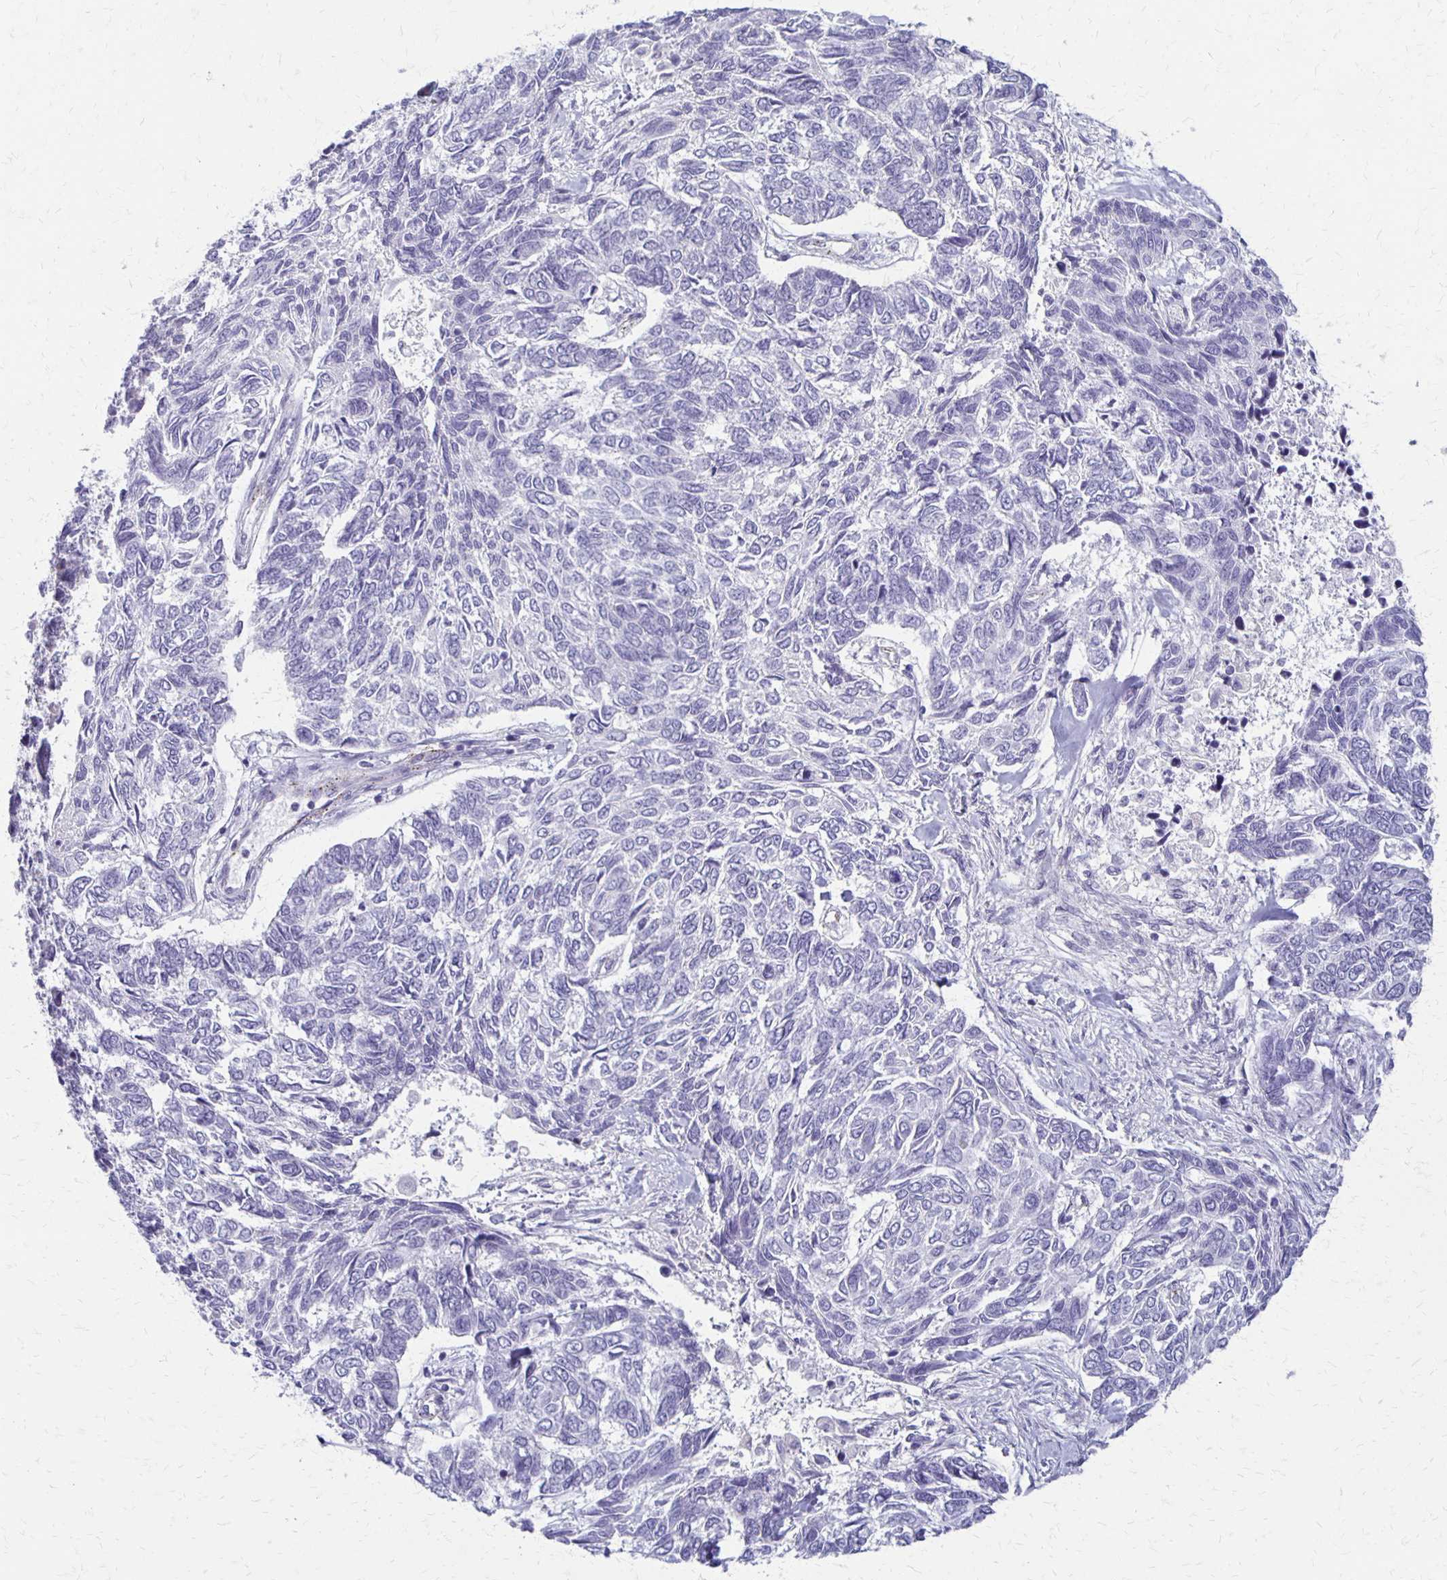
{"staining": {"intensity": "negative", "quantity": "none", "location": "none"}, "tissue": "skin cancer", "cell_type": "Tumor cells", "image_type": "cancer", "snomed": [{"axis": "morphology", "description": "Basal cell carcinoma"}, {"axis": "topography", "description": "Skin"}], "caption": "Tumor cells show no significant expression in skin cancer.", "gene": "RHOC", "patient": {"sex": "female", "age": 65}}